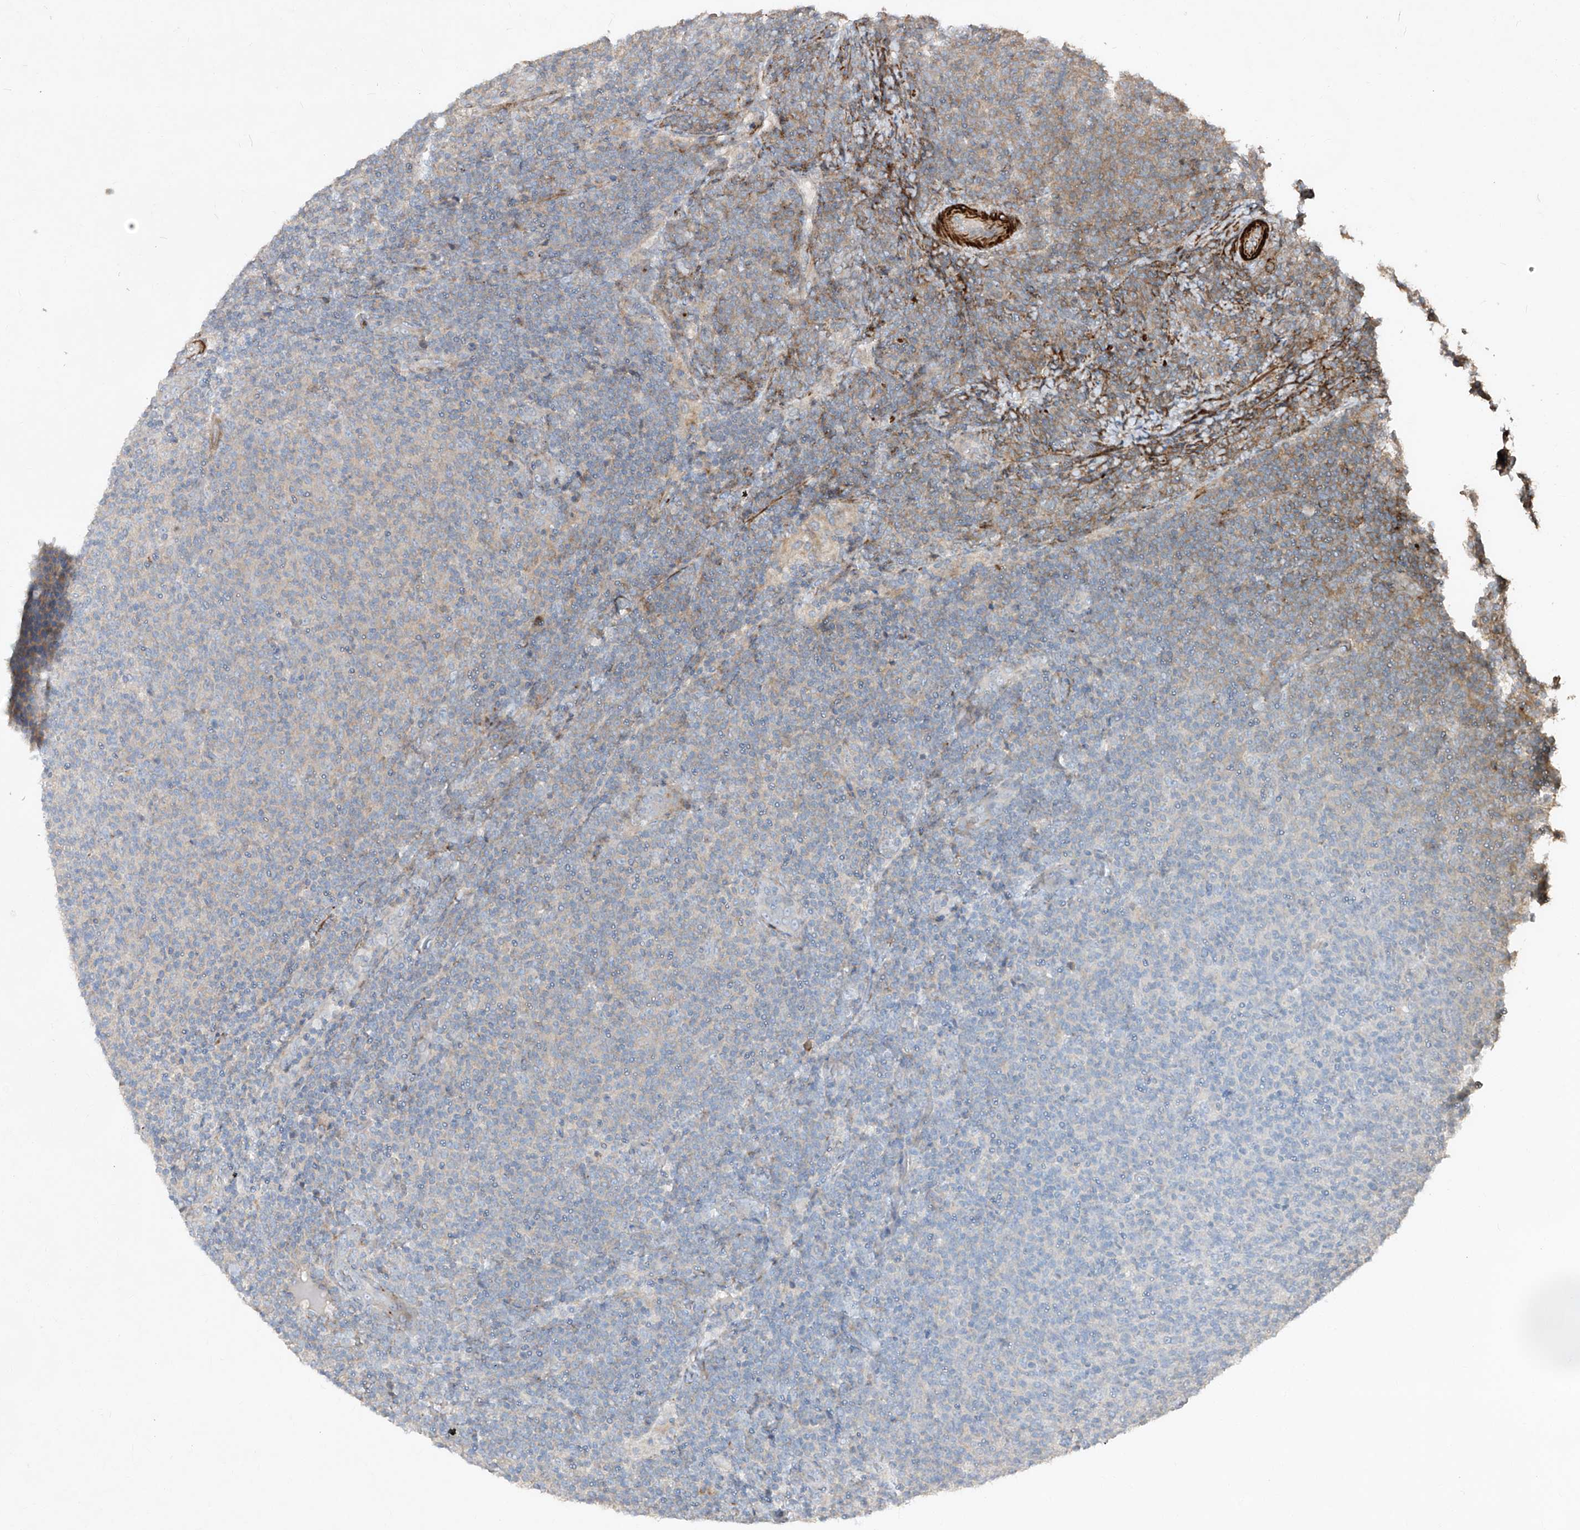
{"staining": {"intensity": "negative", "quantity": "none", "location": "none"}, "tissue": "lymphoma", "cell_type": "Tumor cells", "image_type": "cancer", "snomed": [{"axis": "morphology", "description": "Malignant lymphoma, non-Hodgkin's type, Low grade"}, {"axis": "topography", "description": "Lymph node"}], "caption": "This is an immunohistochemistry (IHC) image of human malignant lymphoma, non-Hodgkin's type (low-grade). There is no positivity in tumor cells.", "gene": "UFD1", "patient": {"sex": "male", "age": 66}}